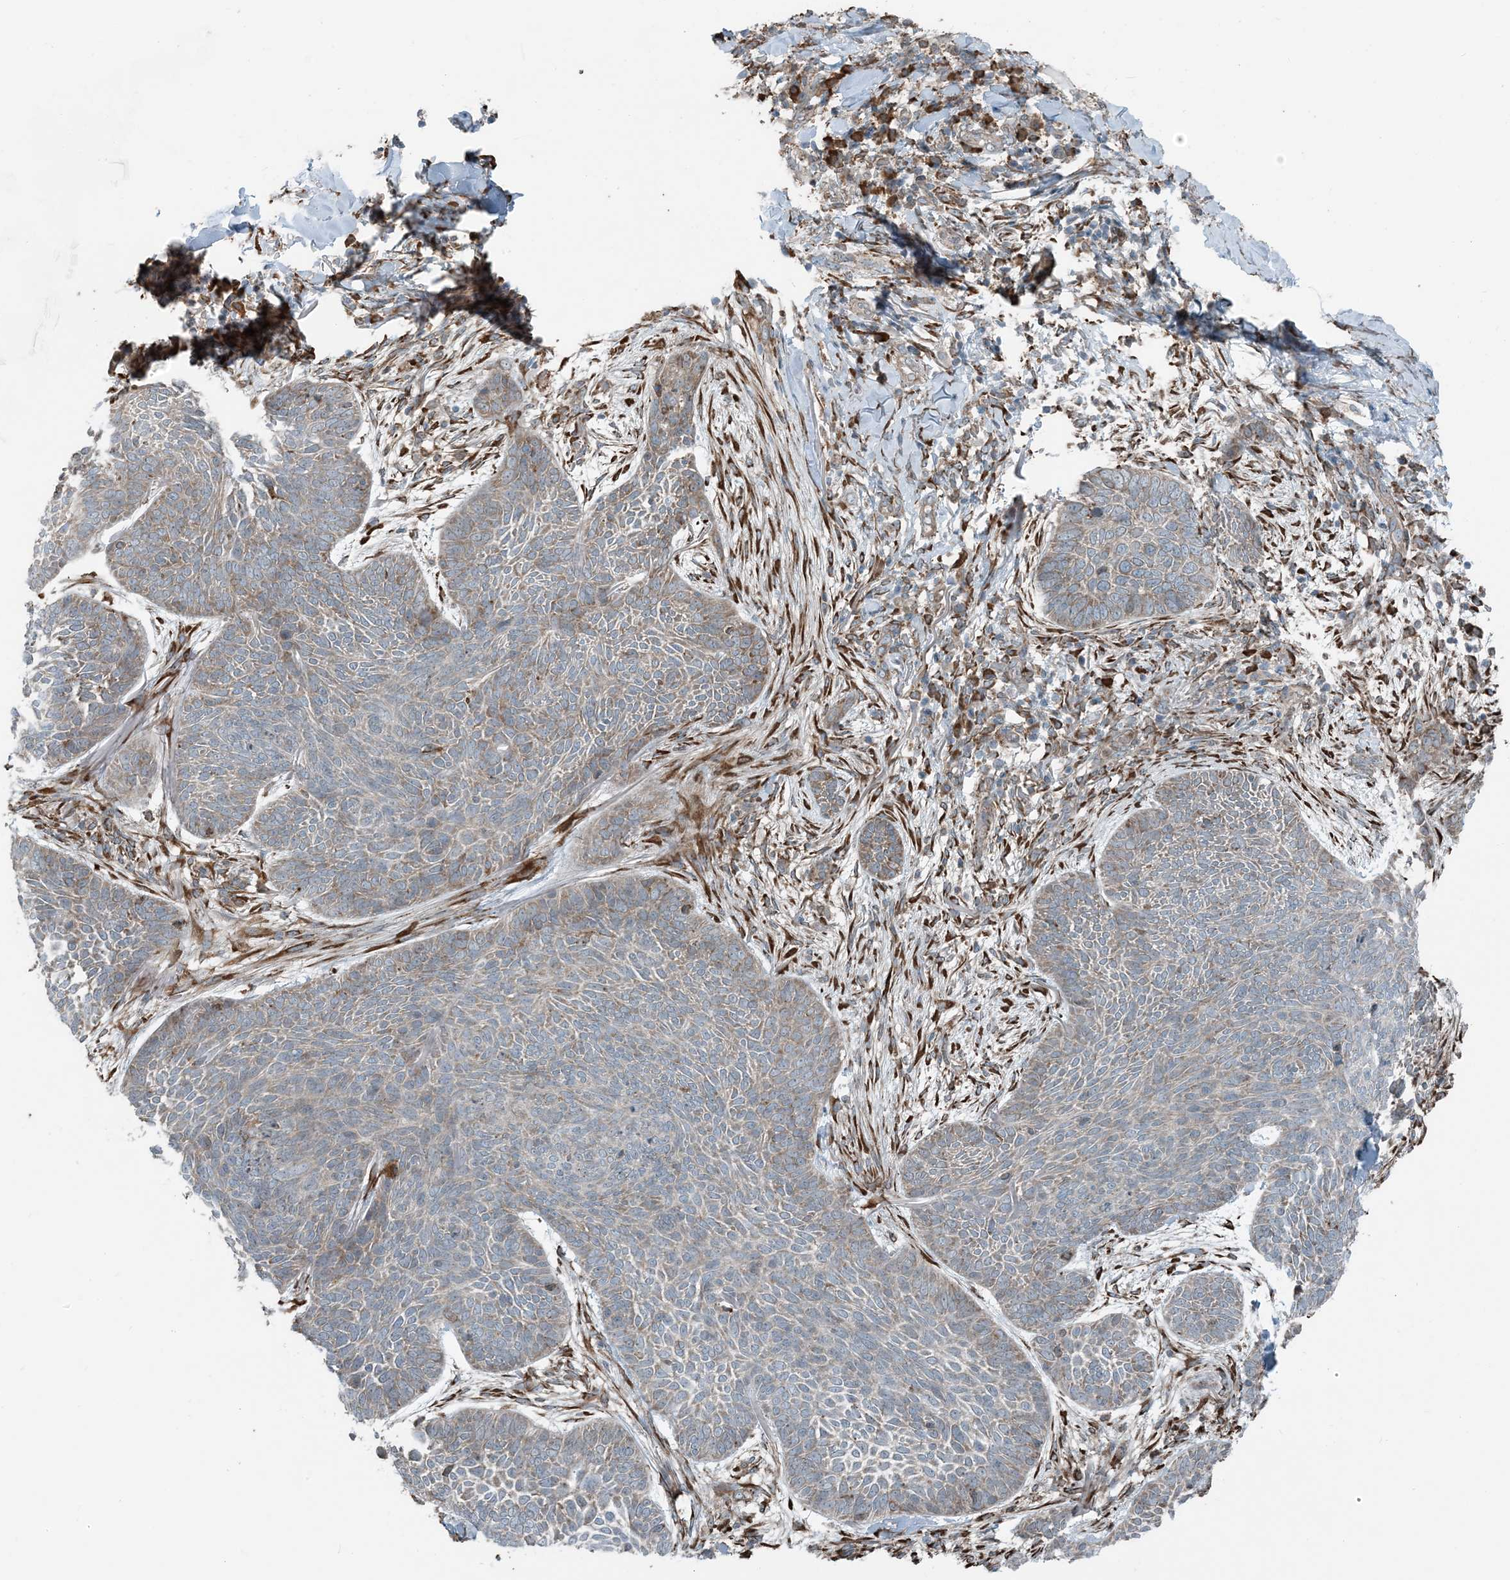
{"staining": {"intensity": "weak", "quantity": ">75%", "location": "cytoplasmic/membranous"}, "tissue": "skin cancer", "cell_type": "Tumor cells", "image_type": "cancer", "snomed": [{"axis": "morphology", "description": "Basal cell carcinoma"}, {"axis": "topography", "description": "Skin"}], "caption": "DAB immunohistochemical staining of skin basal cell carcinoma exhibits weak cytoplasmic/membranous protein positivity in about >75% of tumor cells. (DAB (3,3'-diaminobenzidine) IHC with brightfield microscopy, high magnification).", "gene": "CERKL", "patient": {"sex": "male", "age": 85}}